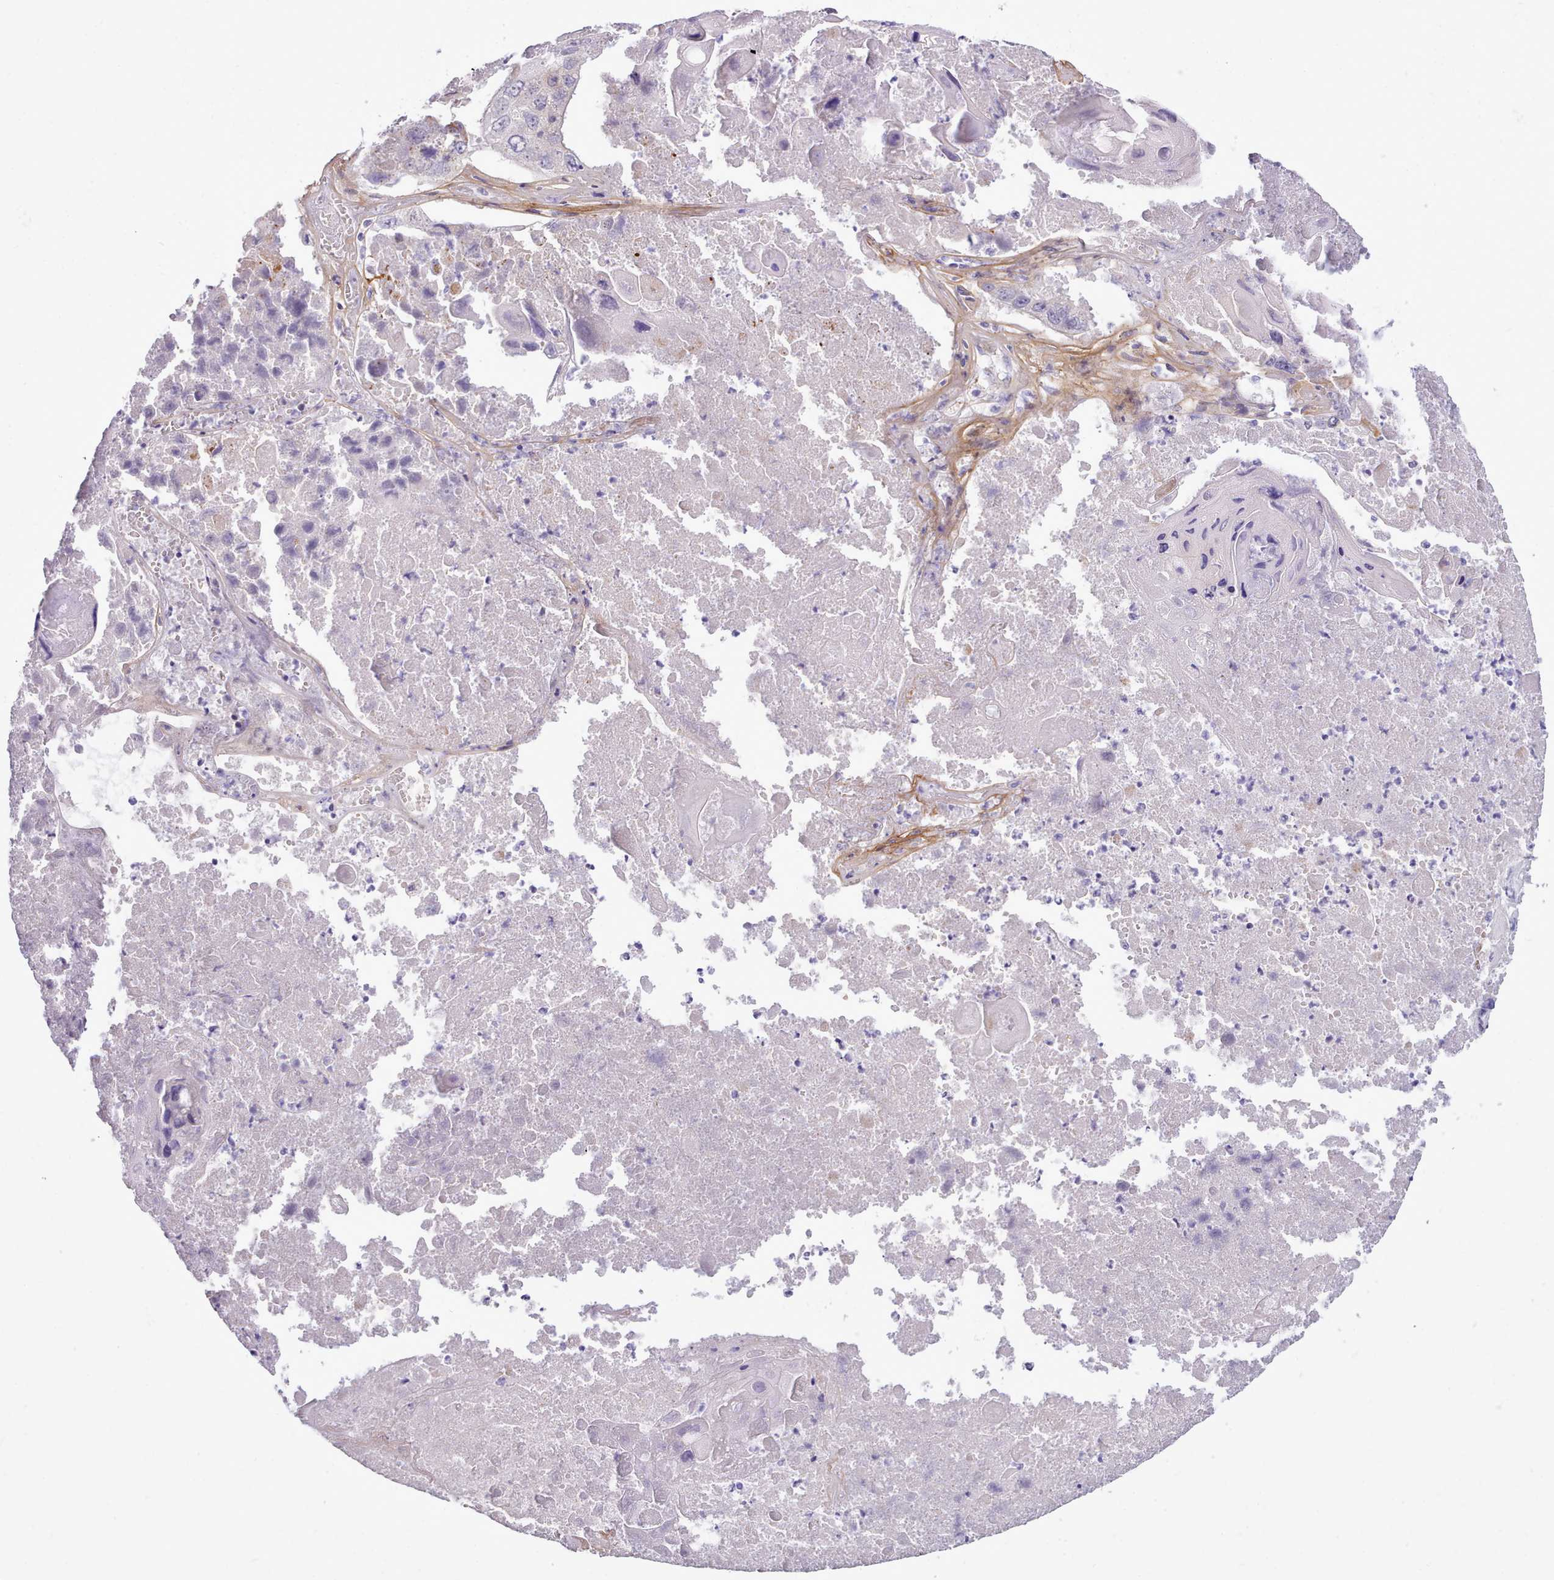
{"staining": {"intensity": "negative", "quantity": "none", "location": "none"}, "tissue": "lung cancer", "cell_type": "Tumor cells", "image_type": "cancer", "snomed": [{"axis": "morphology", "description": "Squamous cell carcinoma, NOS"}, {"axis": "topography", "description": "Lung"}], "caption": "The image exhibits no significant expression in tumor cells of lung cancer (squamous cell carcinoma).", "gene": "CYP2A13", "patient": {"sex": "male", "age": 61}}